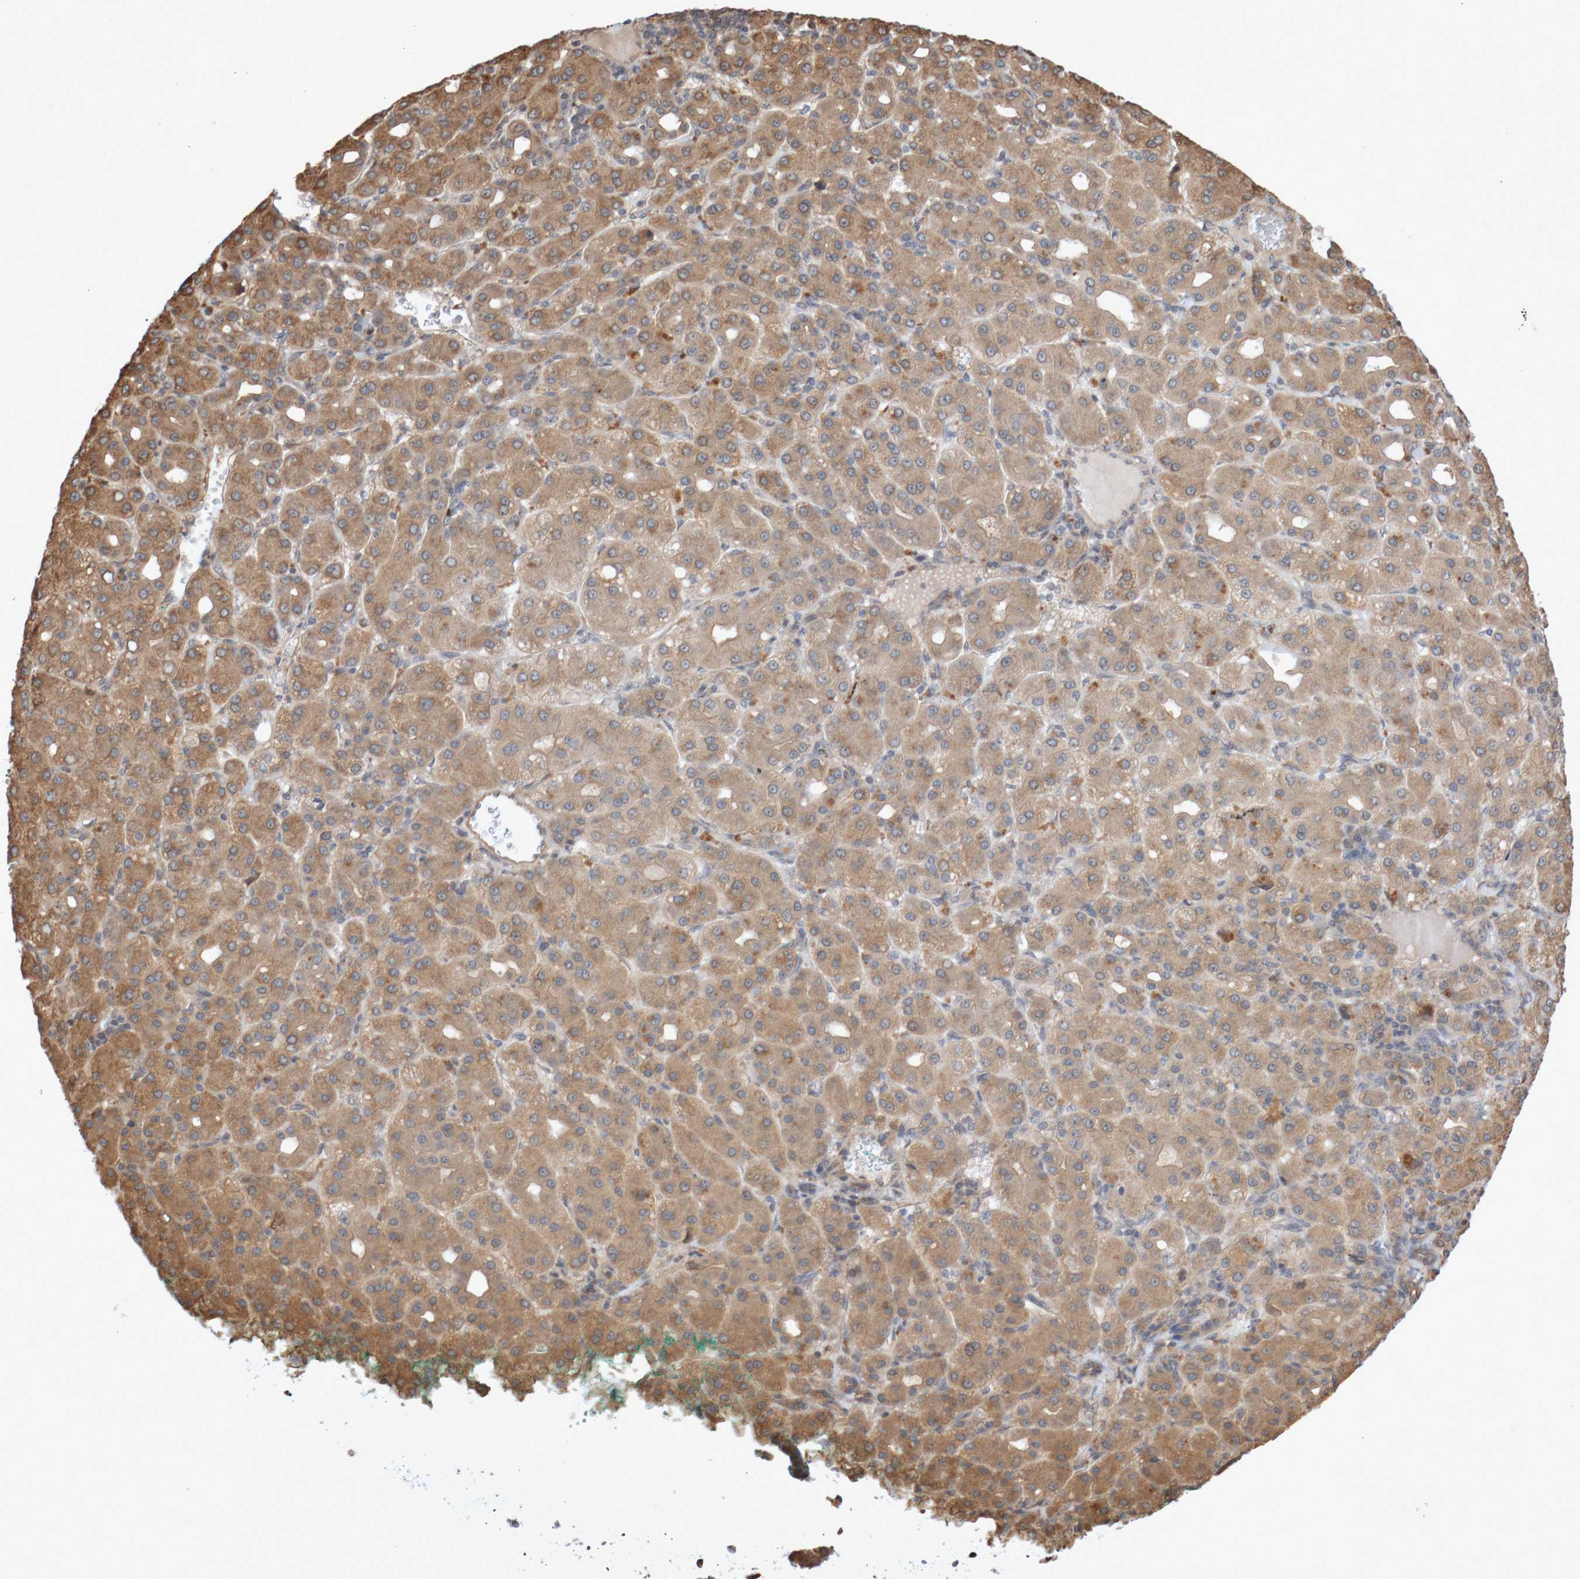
{"staining": {"intensity": "moderate", "quantity": ">75%", "location": "cytoplasmic/membranous"}, "tissue": "liver cancer", "cell_type": "Tumor cells", "image_type": "cancer", "snomed": [{"axis": "morphology", "description": "Carcinoma, Hepatocellular, NOS"}, {"axis": "topography", "description": "Liver"}], "caption": "DAB immunohistochemical staining of human liver cancer exhibits moderate cytoplasmic/membranous protein staining in approximately >75% of tumor cells.", "gene": "DPH7", "patient": {"sex": "male", "age": 65}}